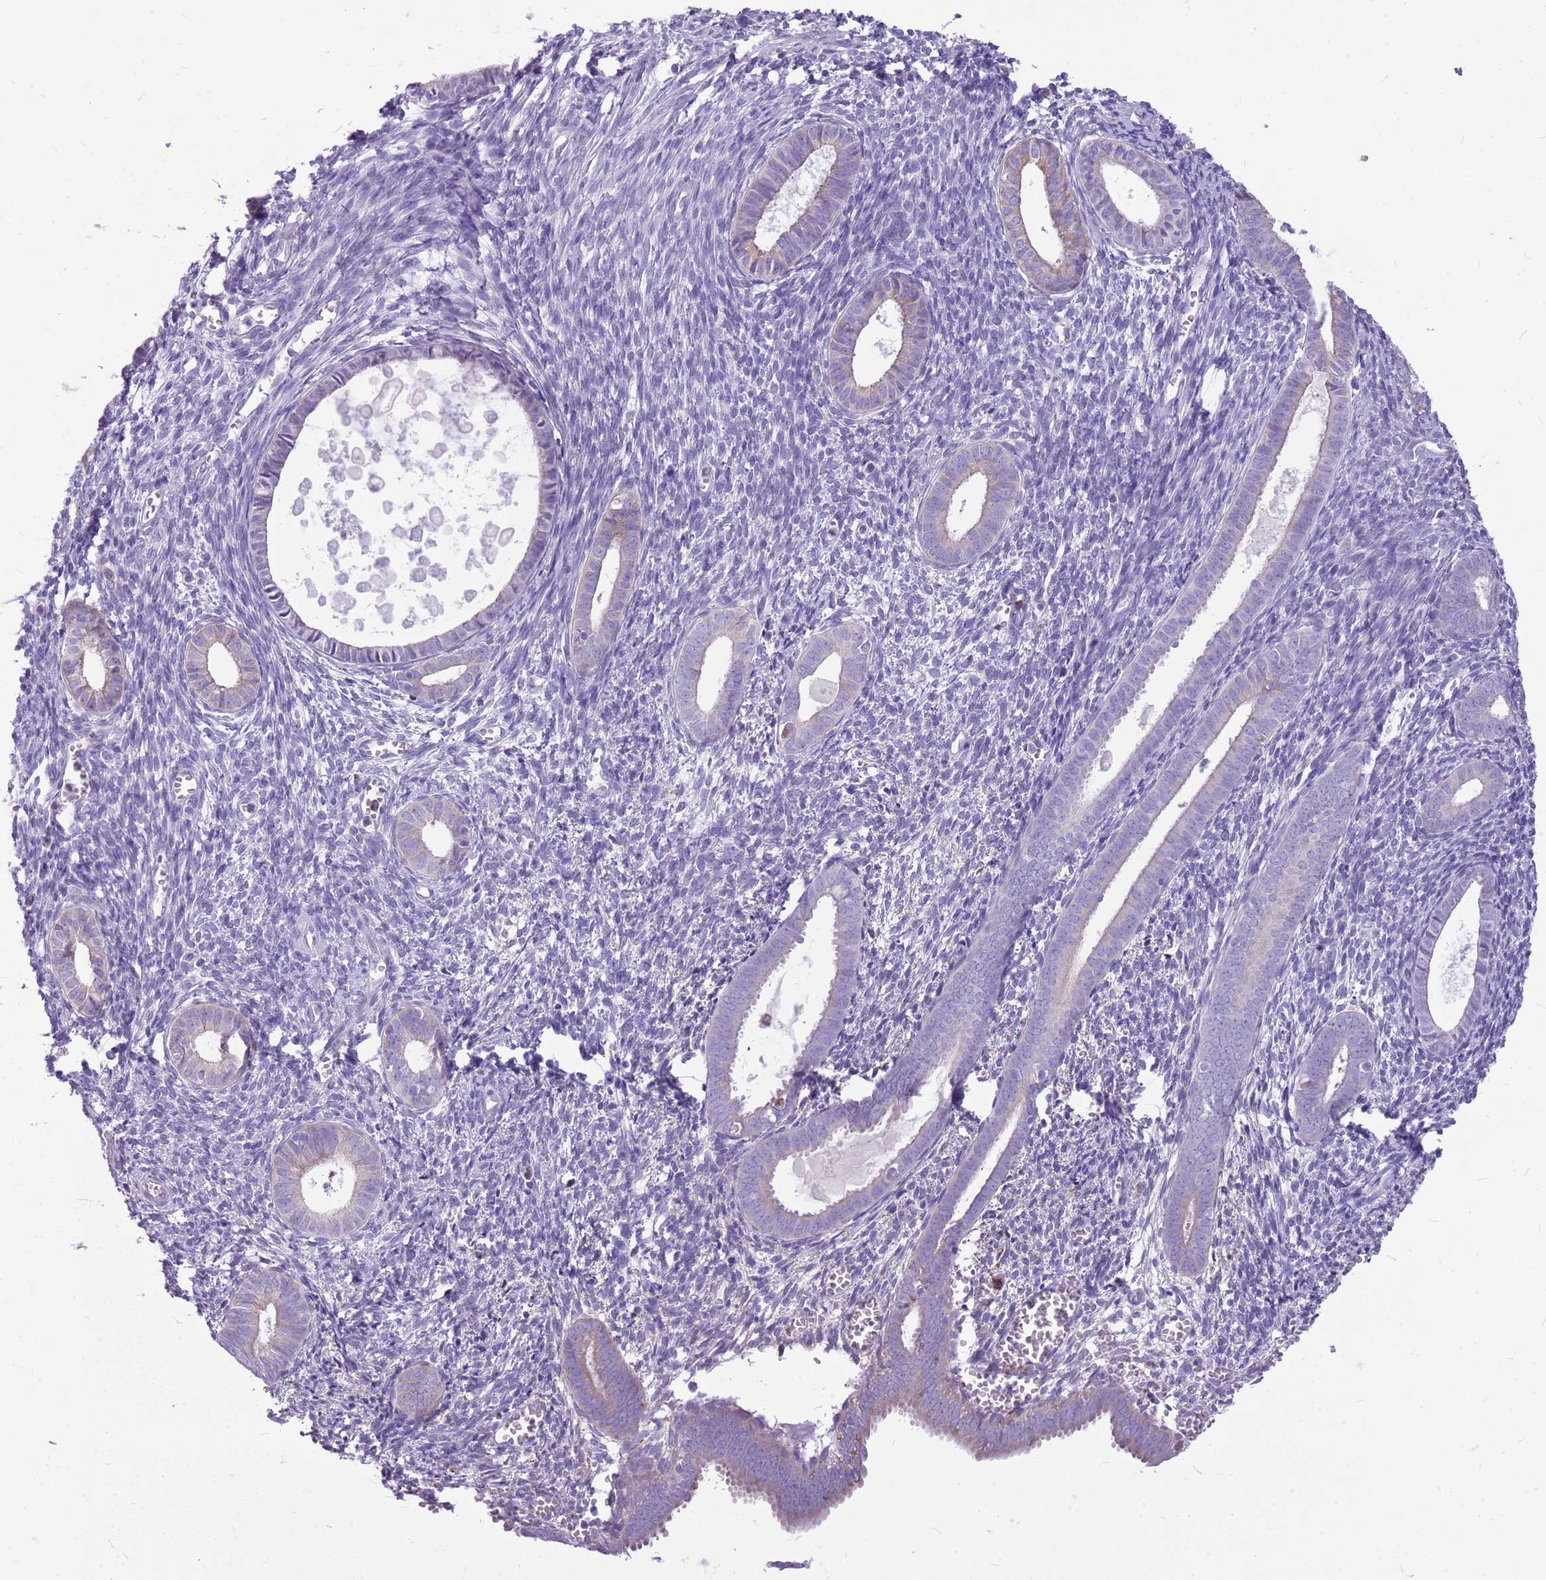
{"staining": {"intensity": "negative", "quantity": "none", "location": "none"}, "tissue": "endometrial cancer", "cell_type": "Tumor cells", "image_type": "cancer", "snomed": [{"axis": "morphology", "description": "Adenocarcinoma, NOS"}, {"axis": "topography", "description": "Endometrium"}], "caption": "Tumor cells show no significant protein expression in endometrial cancer (adenocarcinoma).", "gene": "KCTD19", "patient": {"sex": "female", "age": 75}}